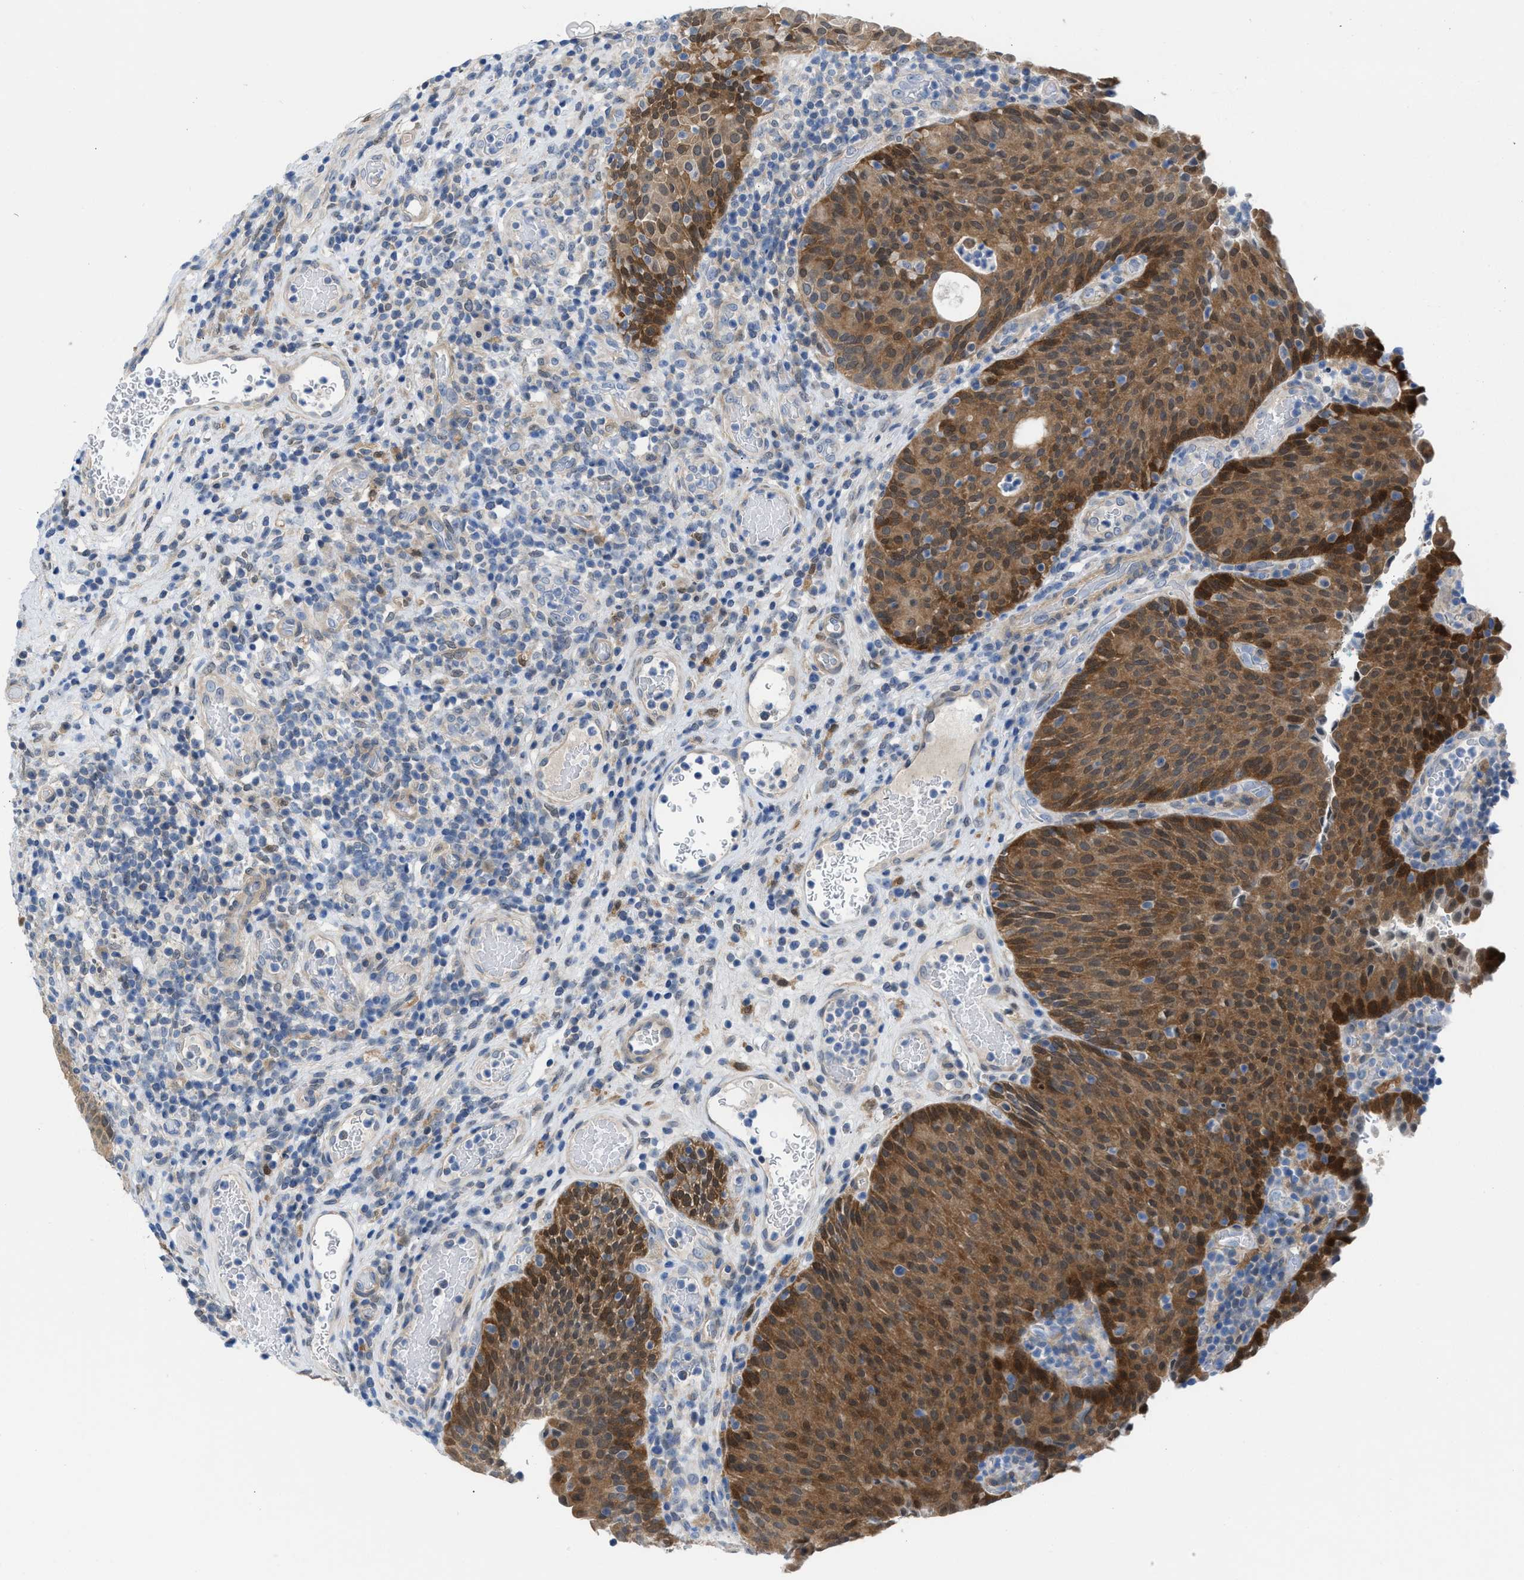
{"staining": {"intensity": "moderate", "quantity": ">75%", "location": "cytoplasmic/membranous"}, "tissue": "urothelial cancer", "cell_type": "Tumor cells", "image_type": "cancer", "snomed": [{"axis": "morphology", "description": "Urothelial carcinoma, Low grade"}, {"axis": "topography", "description": "Urinary bladder"}], "caption": "Tumor cells demonstrate medium levels of moderate cytoplasmic/membranous expression in approximately >75% of cells in human low-grade urothelial carcinoma. Nuclei are stained in blue.", "gene": "CBR1", "patient": {"sex": "female", "age": 75}}